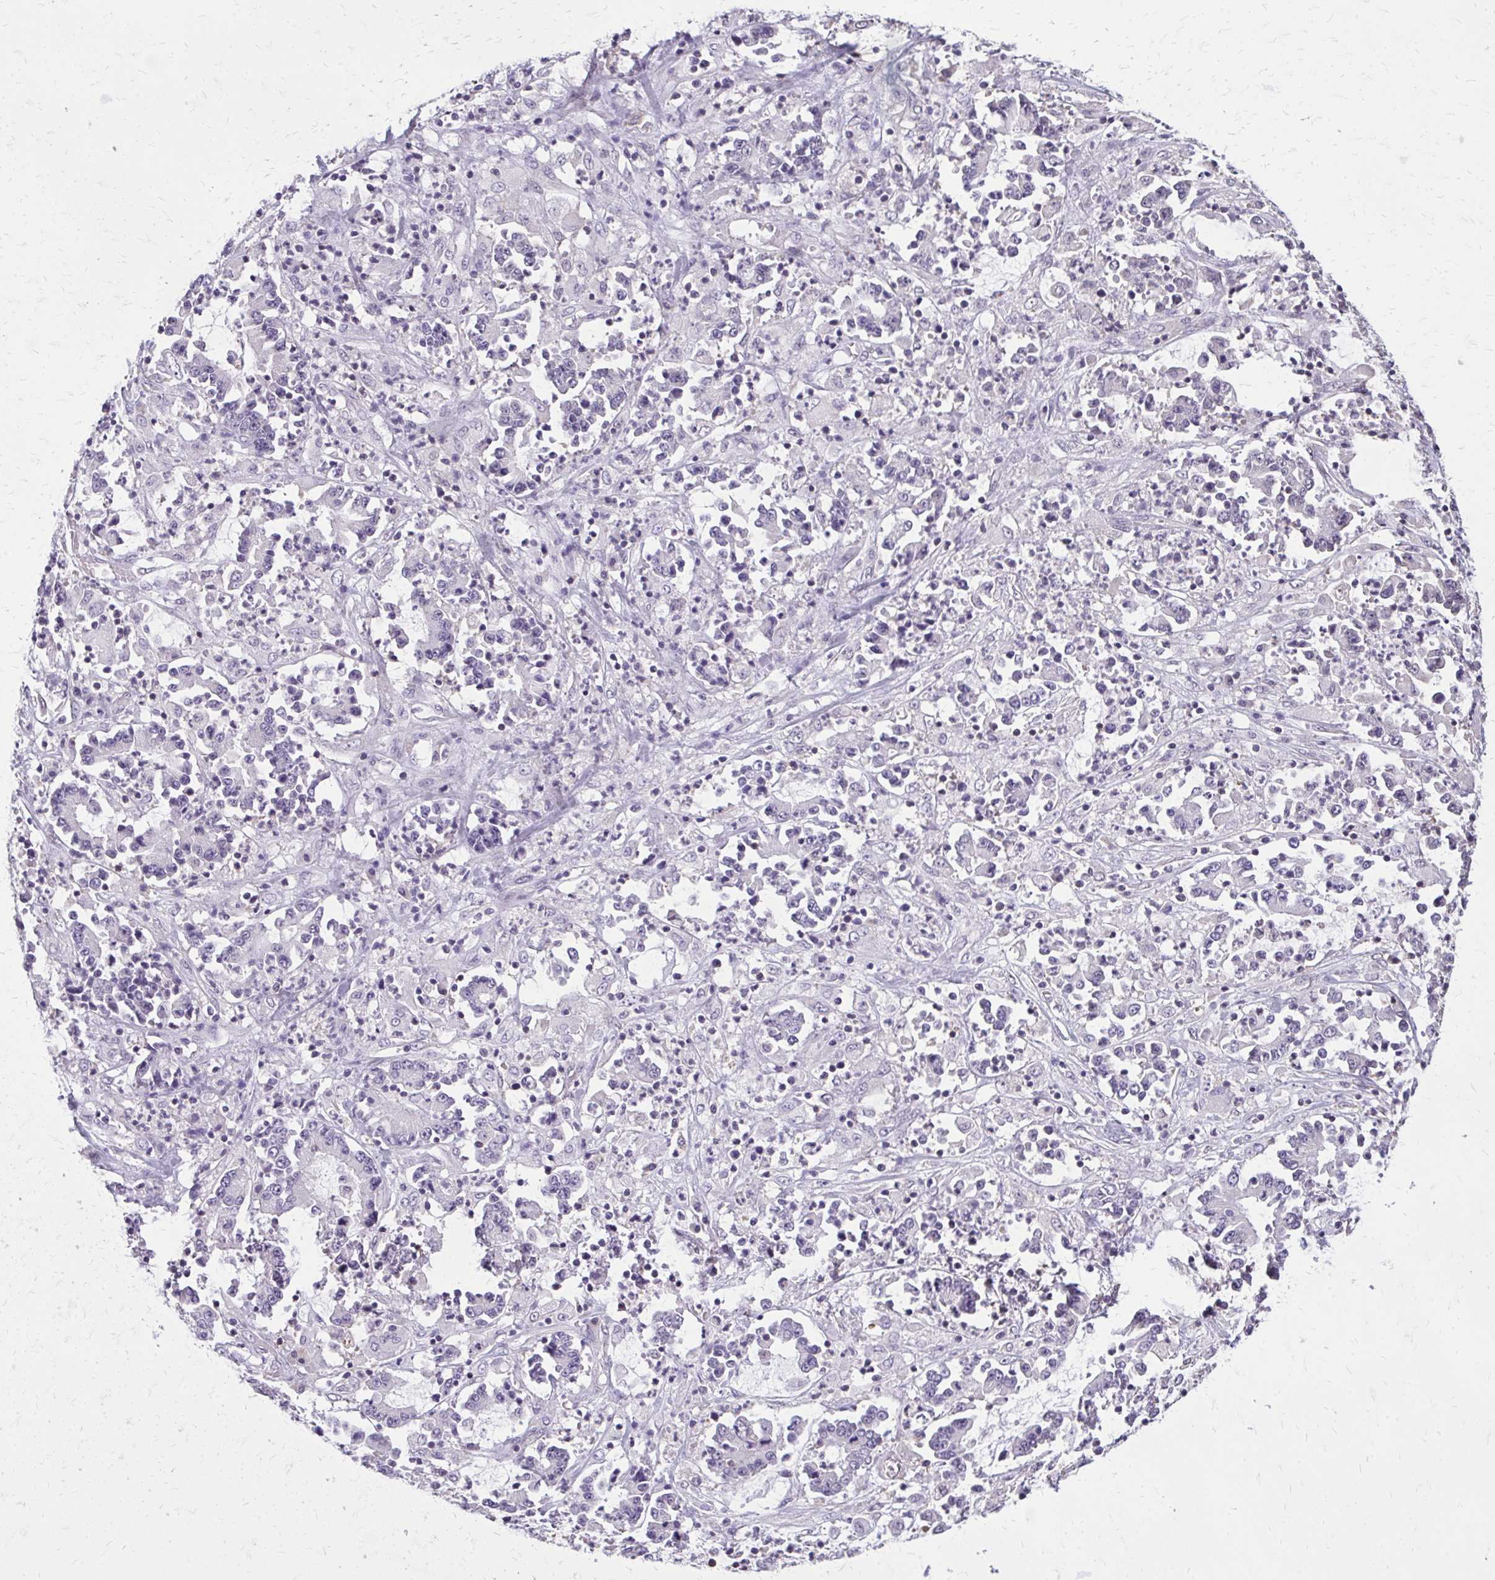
{"staining": {"intensity": "negative", "quantity": "none", "location": "none"}, "tissue": "stomach cancer", "cell_type": "Tumor cells", "image_type": "cancer", "snomed": [{"axis": "morphology", "description": "Adenocarcinoma, NOS"}, {"axis": "topography", "description": "Stomach, upper"}], "caption": "Stomach cancer was stained to show a protein in brown. There is no significant positivity in tumor cells.", "gene": "AKAP5", "patient": {"sex": "male", "age": 68}}